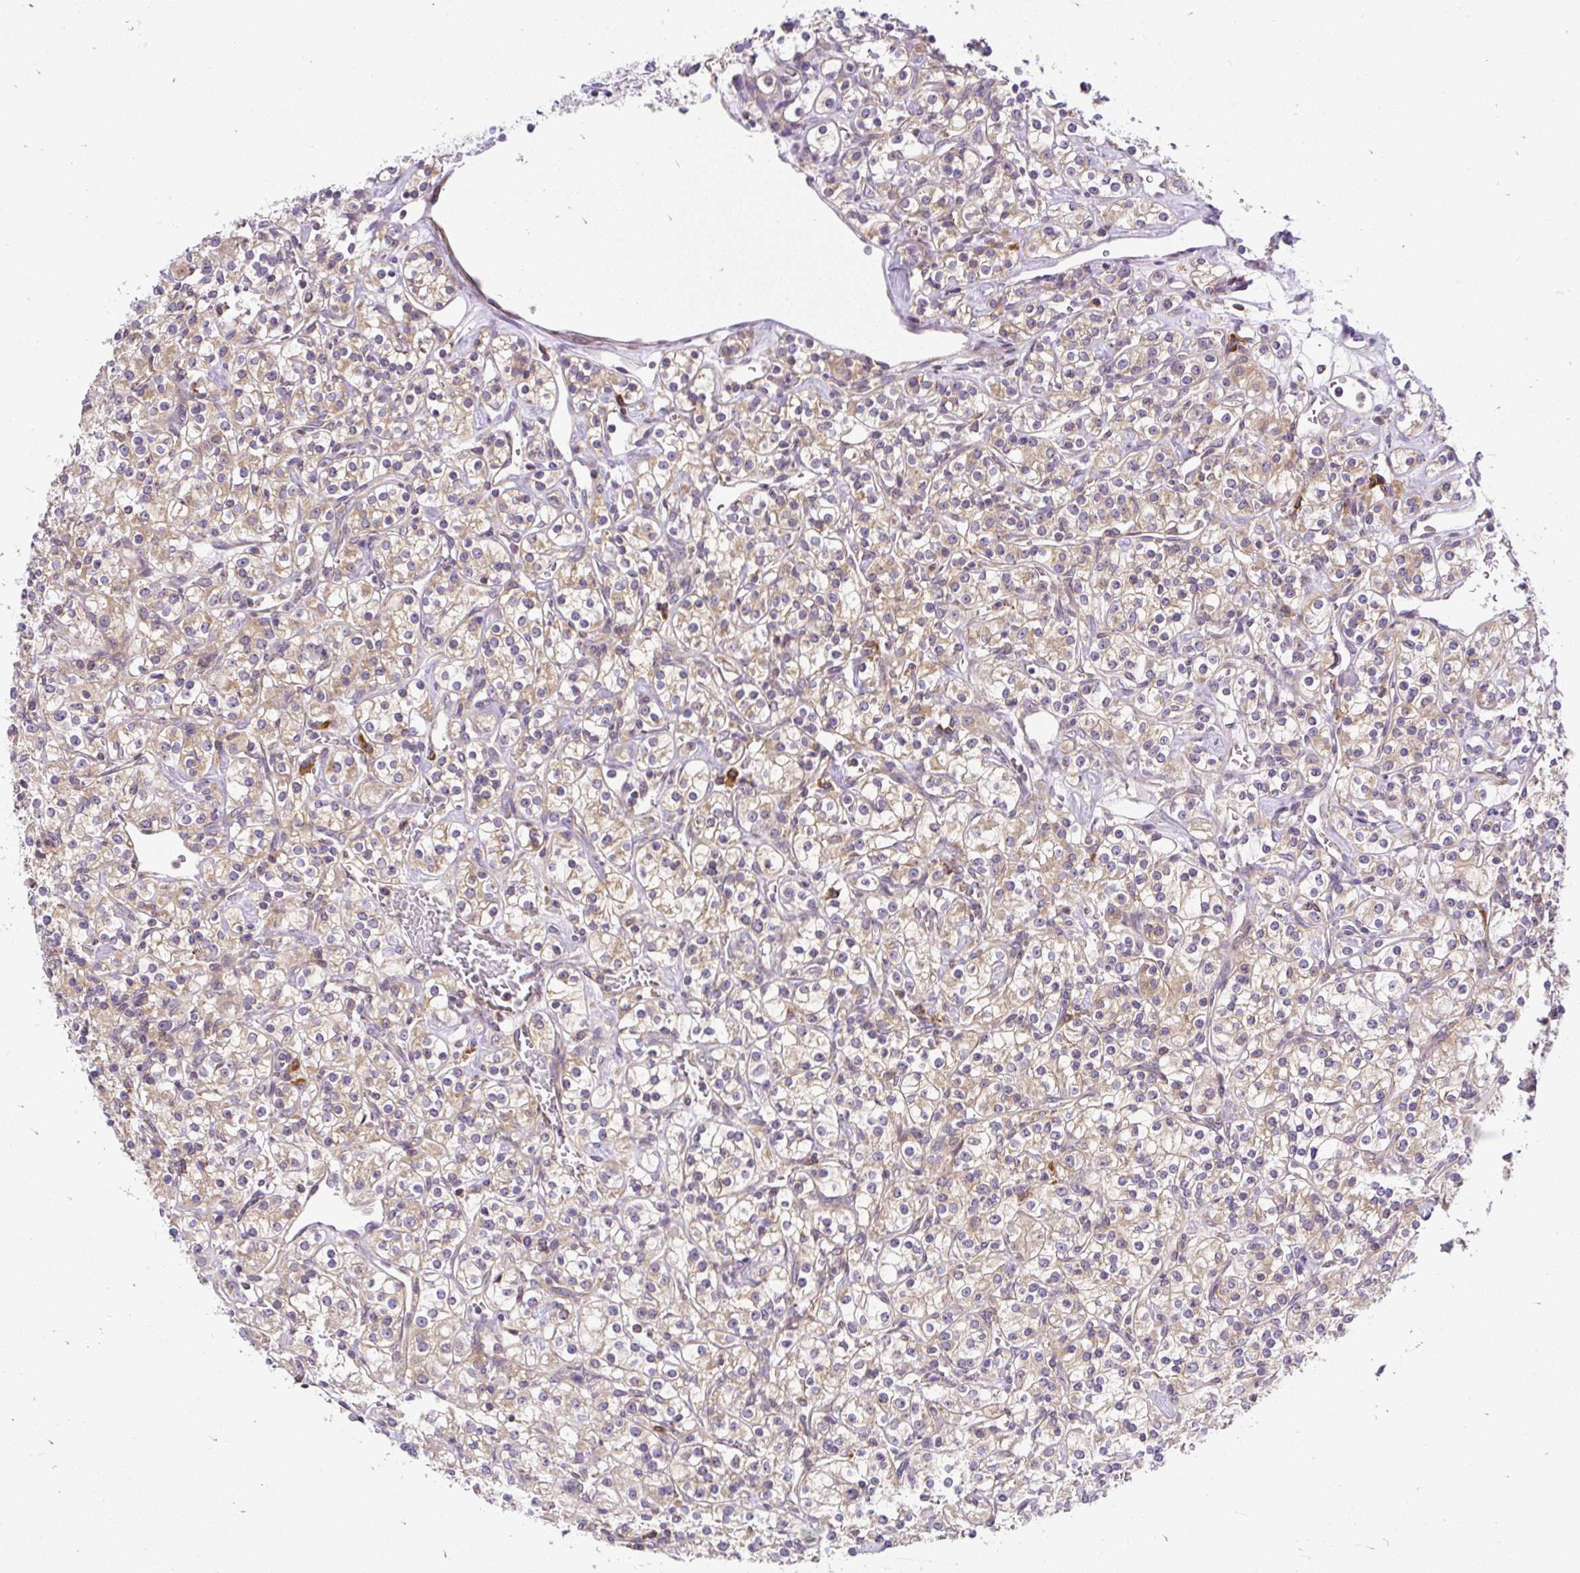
{"staining": {"intensity": "weak", "quantity": ">75%", "location": "cytoplasmic/membranous"}, "tissue": "renal cancer", "cell_type": "Tumor cells", "image_type": "cancer", "snomed": [{"axis": "morphology", "description": "Adenocarcinoma, NOS"}, {"axis": "topography", "description": "Kidney"}], "caption": "Immunohistochemistry of renal cancer exhibits low levels of weak cytoplasmic/membranous expression in approximately >75% of tumor cells.", "gene": "CYP20A1", "patient": {"sex": "male", "age": 77}}